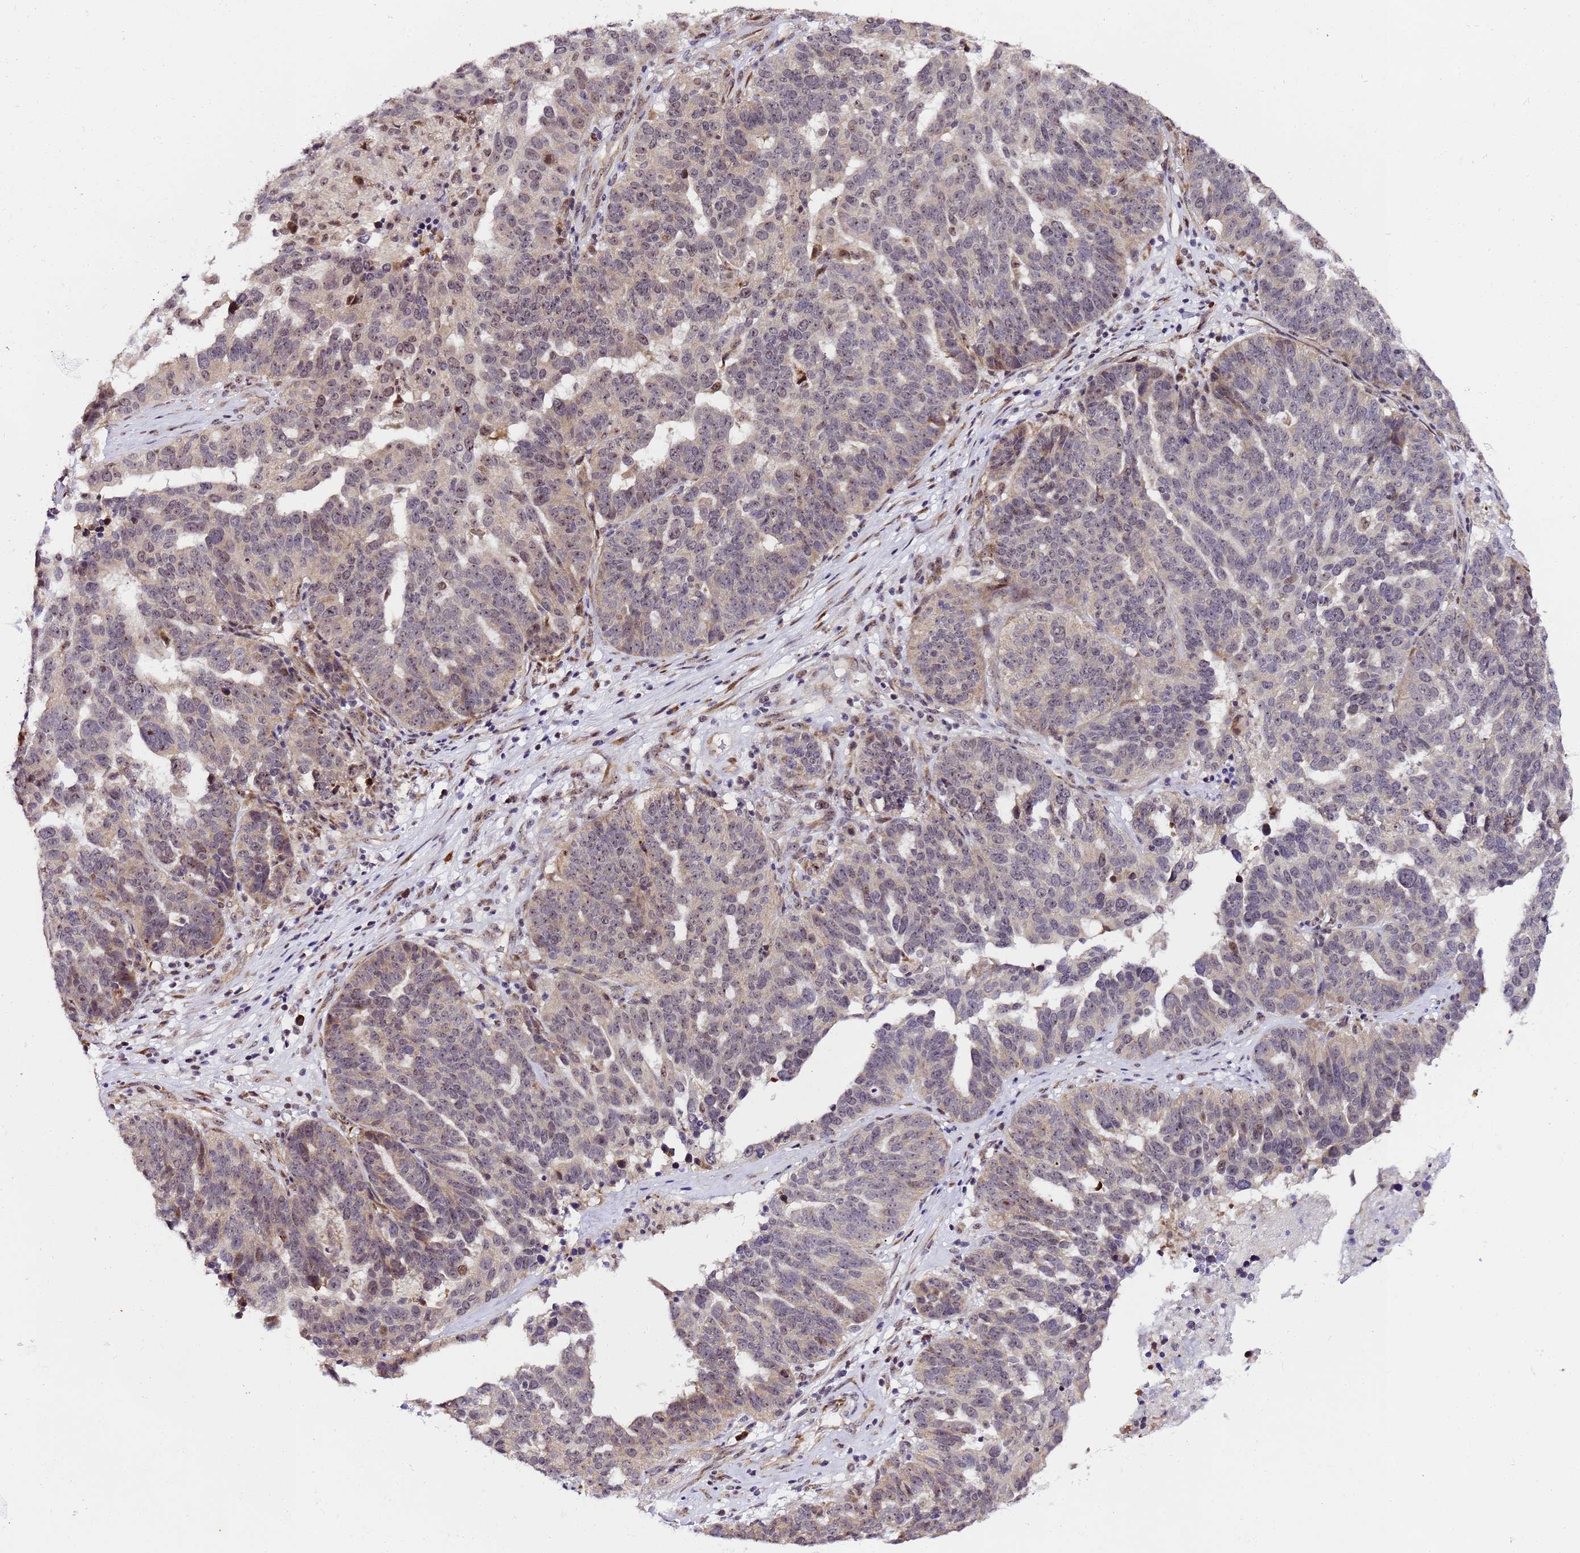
{"staining": {"intensity": "weak", "quantity": "<25%", "location": "nuclear"}, "tissue": "ovarian cancer", "cell_type": "Tumor cells", "image_type": "cancer", "snomed": [{"axis": "morphology", "description": "Cystadenocarcinoma, serous, NOS"}, {"axis": "topography", "description": "Ovary"}], "caption": "Tumor cells are negative for brown protein staining in ovarian cancer.", "gene": "SLX4IP", "patient": {"sex": "female", "age": 59}}